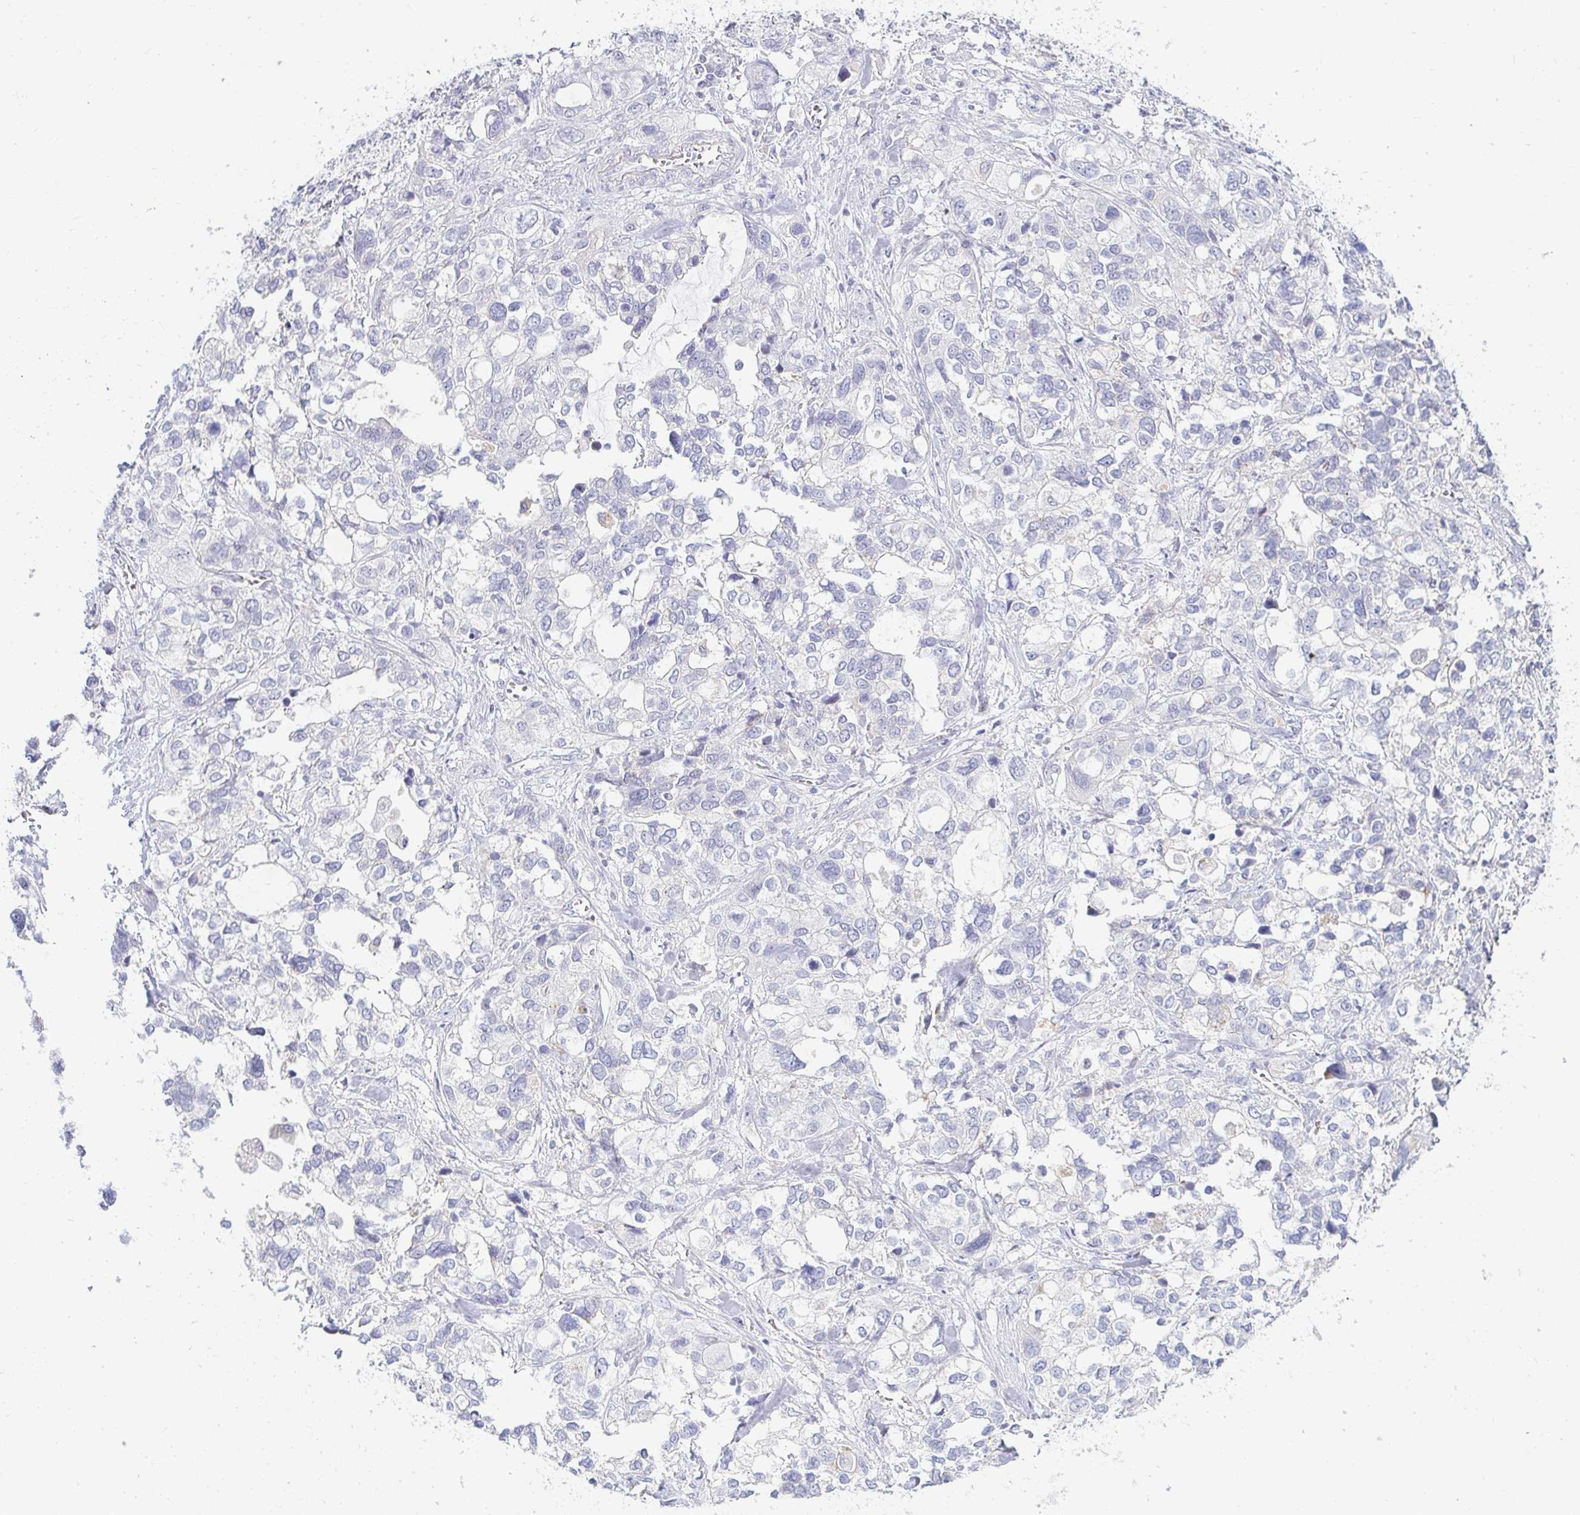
{"staining": {"intensity": "negative", "quantity": "none", "location": "none"}, "tissue": "stomach cancer", "cell_type": "Tumor cells", "image_type": "cancer", "snomed": [{"axis": "morphology", "description": "Adenocarcinoma, NOS"}, {"axis": "topography", "description": "Stomach, upper"}], "caption": "High power microscopy histopathology image of an immunohistochemistry image of stomach cancer, revealing no significant positivity in tumor cells. Nuclei are stained in blue.", "gene": "OR51D1", "patient": {"sex": "female", "age": 81}}